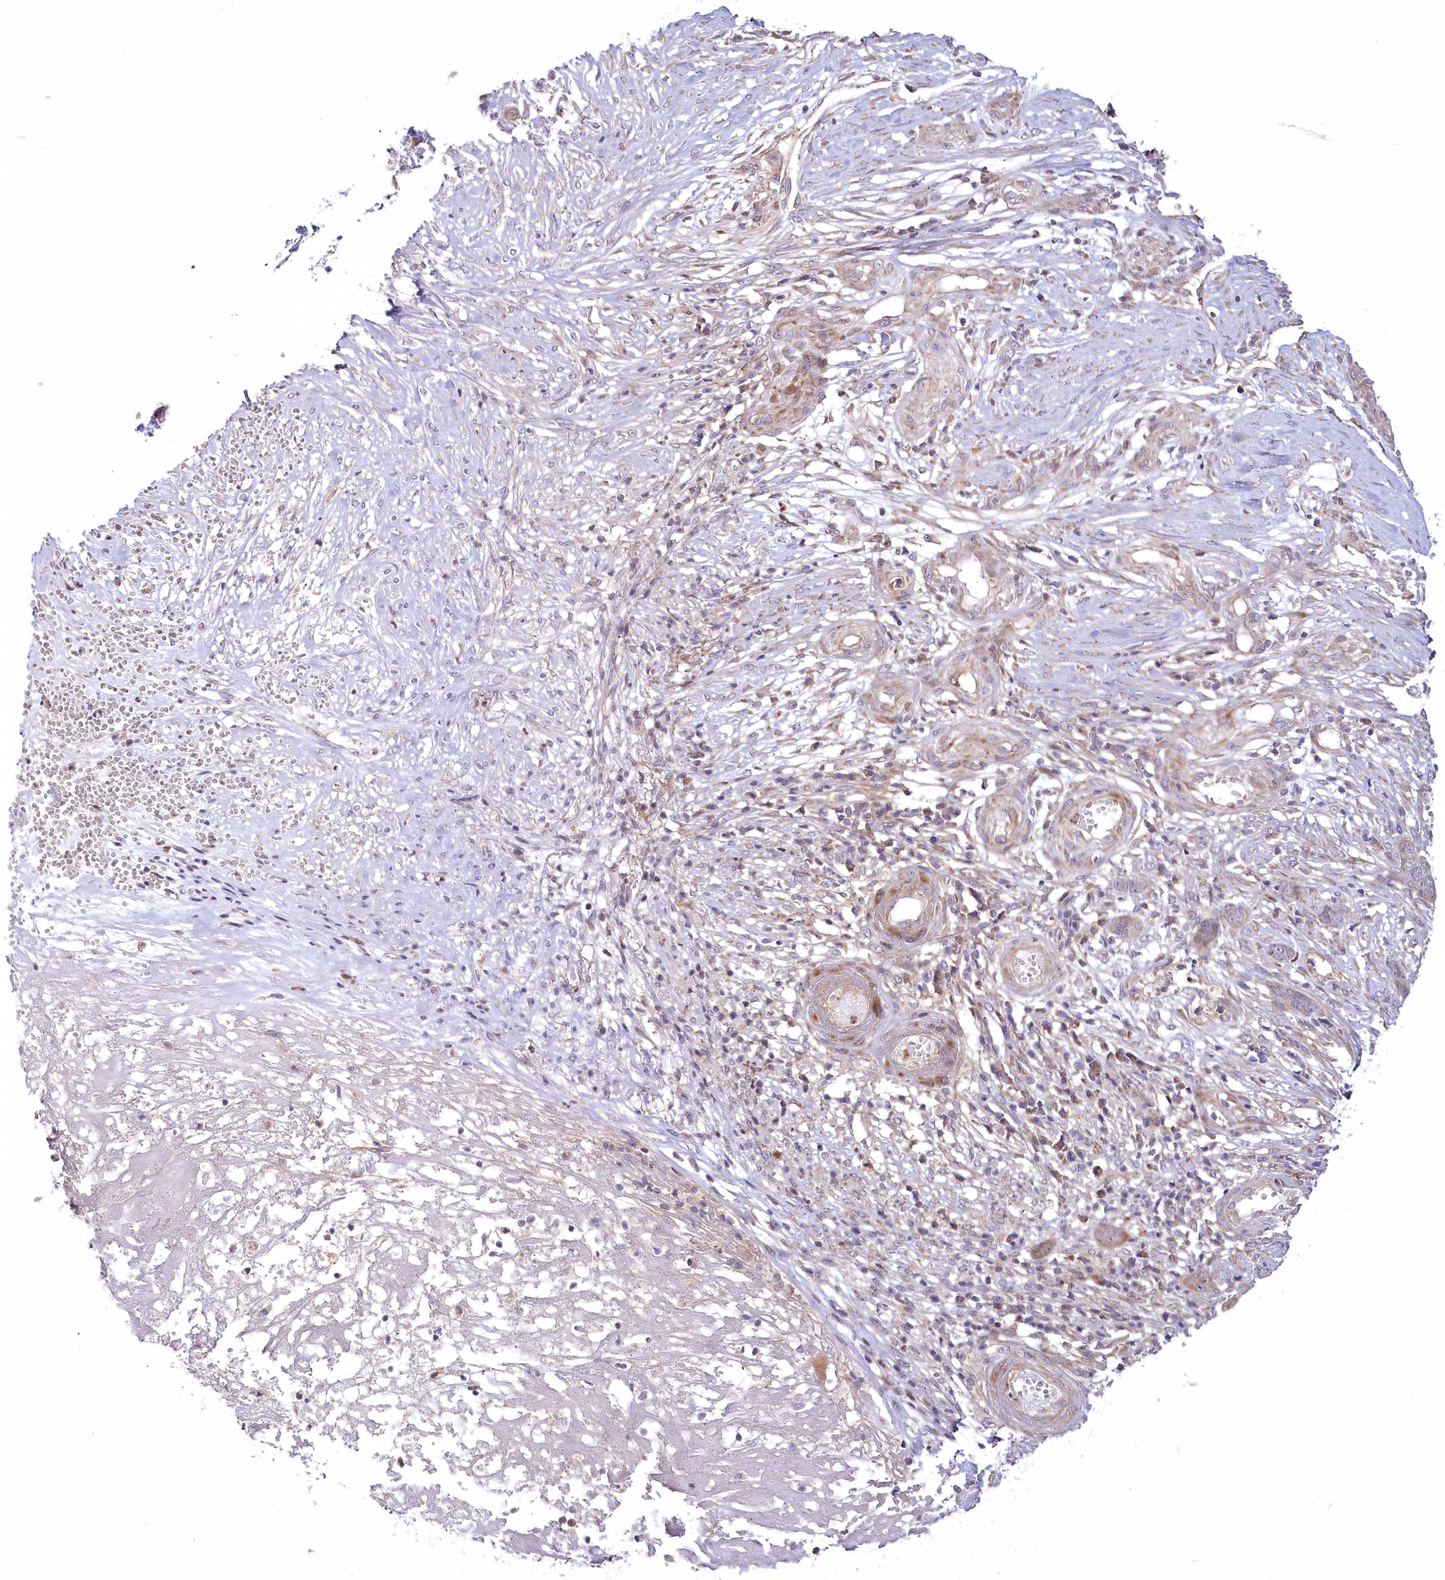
{"staining": {"intensity": "moderate", "quantity": "<25%", "location": "cytoplasmic/membranous"}, "tissue": "skin cancer", "cell_type": "Tumor cells", "image_type": "cancer", "snomed": [{"axis": "morphology", "description": "Basal cell carcinoma"}, {"axis": "topography", "description": "Skin"}], "caption": "Moderate cytoplasmic/membranous protein staining is identified in approximately <25% of tumor cells in skin cancer (basal cell carcinoma). (brown staining indicates protein expression, while blue staining denotes nuclei).", "gene": "MTG1", "patient": {"sex": "female", "age": 64}}